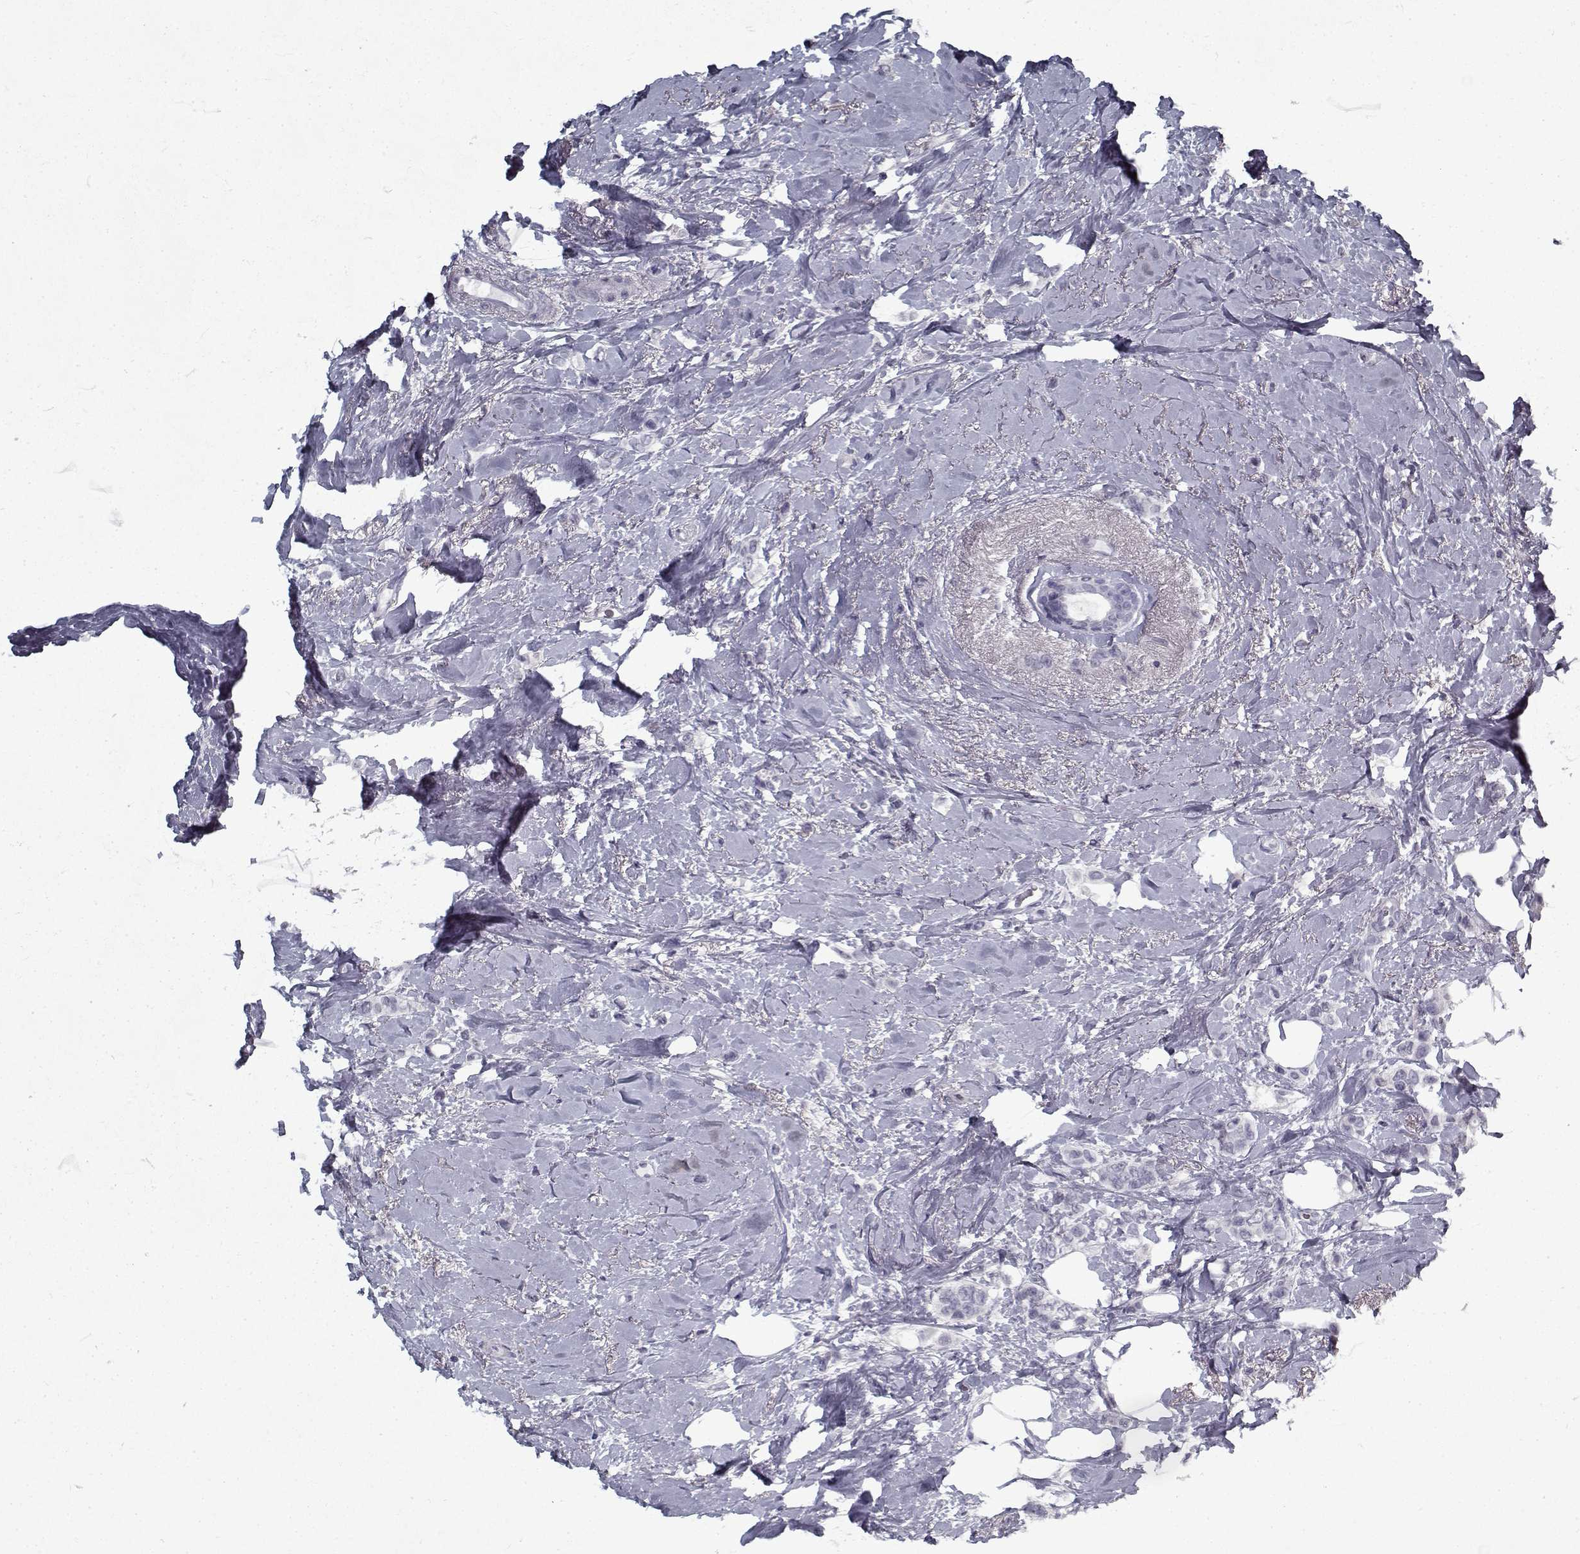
{"staining": {"intensity": "negative", "quantity": "none", "location": "none"}, "tissue": "breast cancer", "cell_type": "Tumor cells", "image_type": "cancer", "snomed": [{"axis": "morphology", "description": "Lobular carcinoma"}, {"axis": "topography", "description": "Breast"}], "caption": "The histopathology image shows no staining of tumor cells in breast lobular carcinoma. (DAB (3,3'-diaminobenzidine) IHC with hematoxylin counter stain).", "gene": "RNF32", "patient": {"sex": "female", "age": 66}}